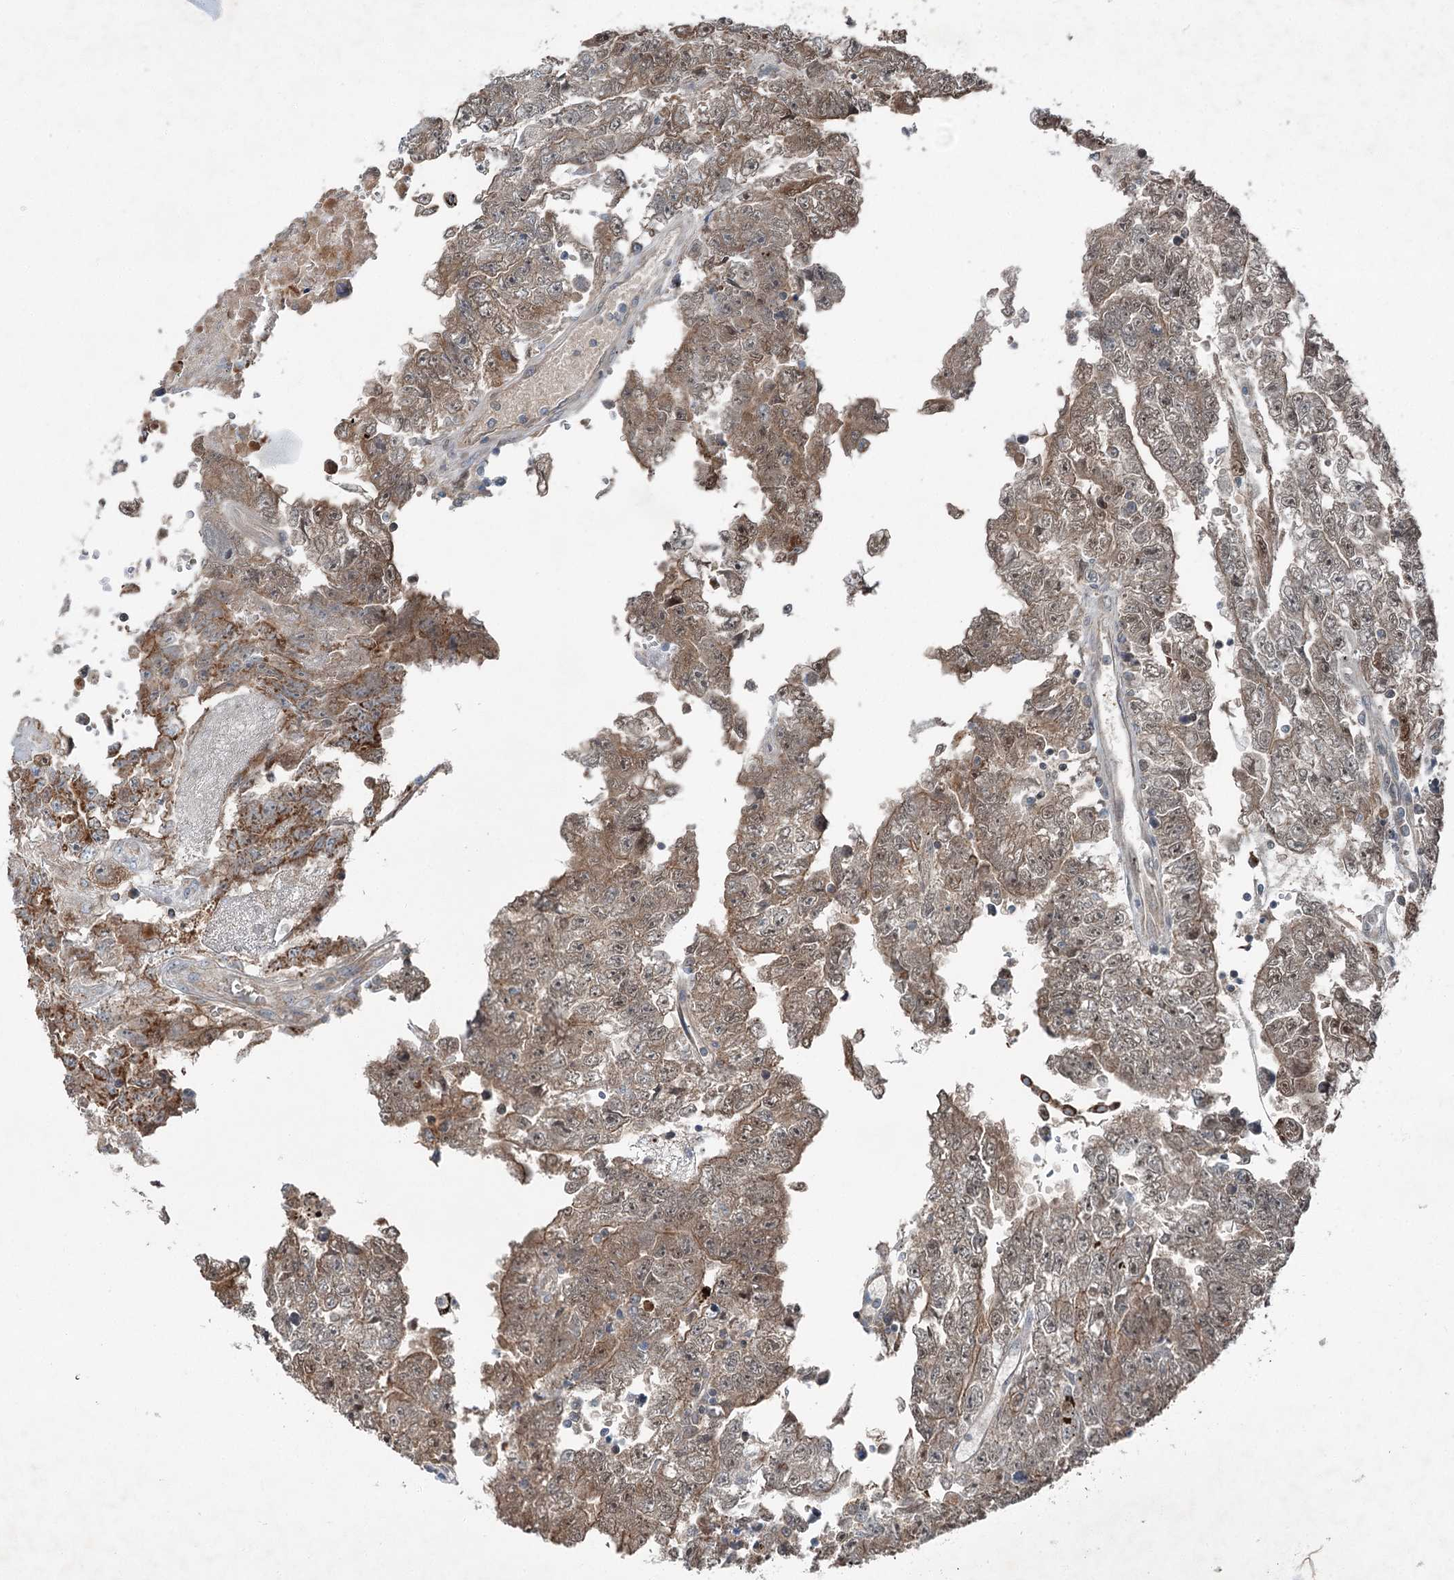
{"staining": {"intensity": "moderate", "quantity": ">75%", "location": "cytoplasmic/membranous,nuclear"}, "tissue": "testis cancer", "cell_type": "Tumor cells", "image_type": "cancer", "snomed": [{"axis": "morphology", "description": "Carcinoma, Embryonal, NOS"}, {"axis": "topography", "description": "Testis"}], "caption": "Protein staining of testis cancer tissue reveals moderate cytoplasmic/membranous and nuclear positivity in approximately >75% of tumor cells.", "gene": "CHCHD5", "patient": {"sex": "male", "age": 25}}